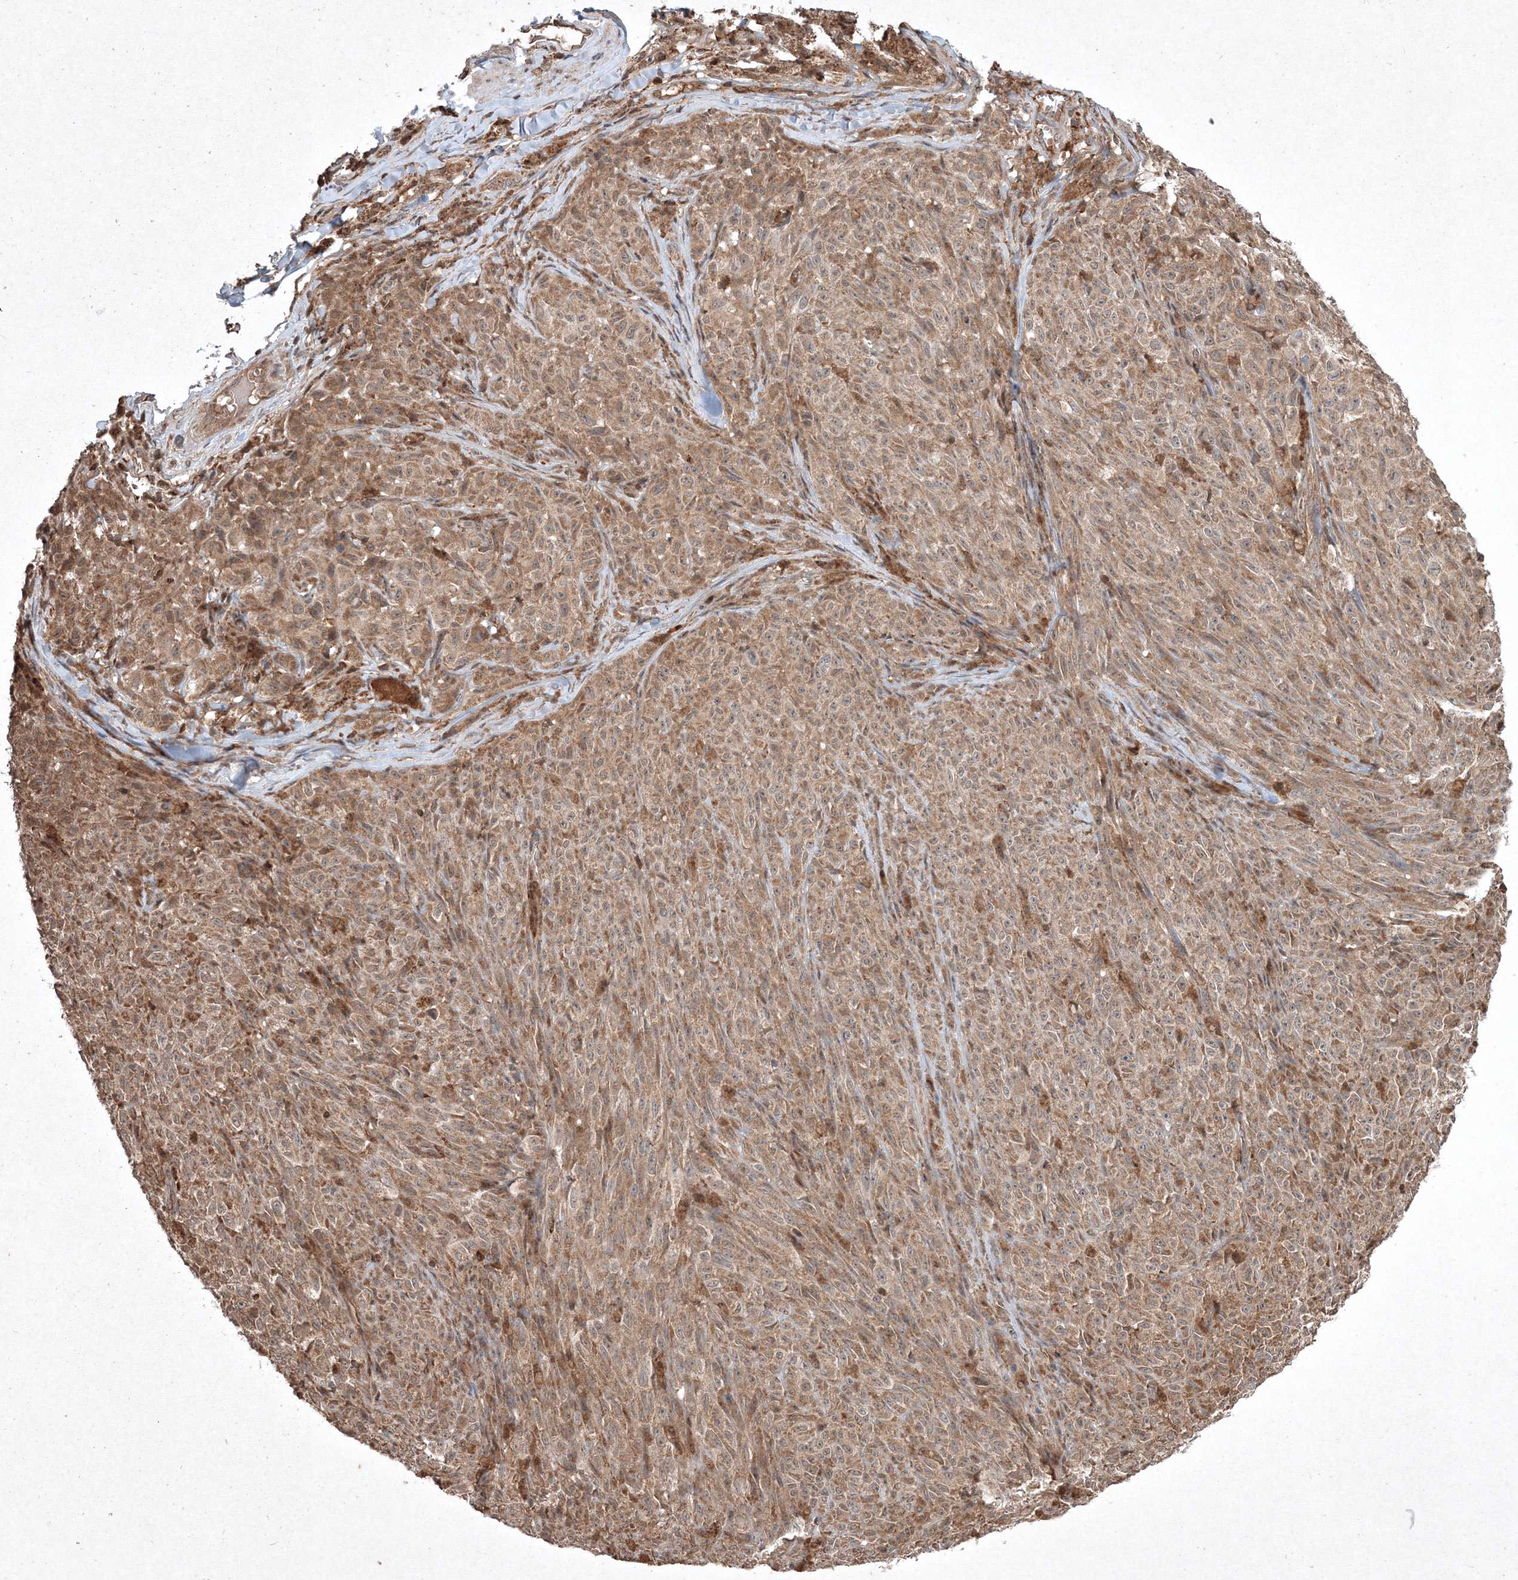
{"staining": {"intensity": "moderate", "quantity": ">75%", "location": "cytoplasmic/membranous"}, "tissue": "melanoma", "cell_type": "Tumor cells", "image_type": "cancer", "snomed": [{"axis": "morphology", "description": "Malignant melanoma, NOS"}, {"axis": "topography", "description": "Skin"}], "caption": "Melanoma stained for a protein displays moderate cytoplasmic/membranous positivity in tumor cells.", "gene": "PLTP", "patient": {"sex": "female", "age": 82}}